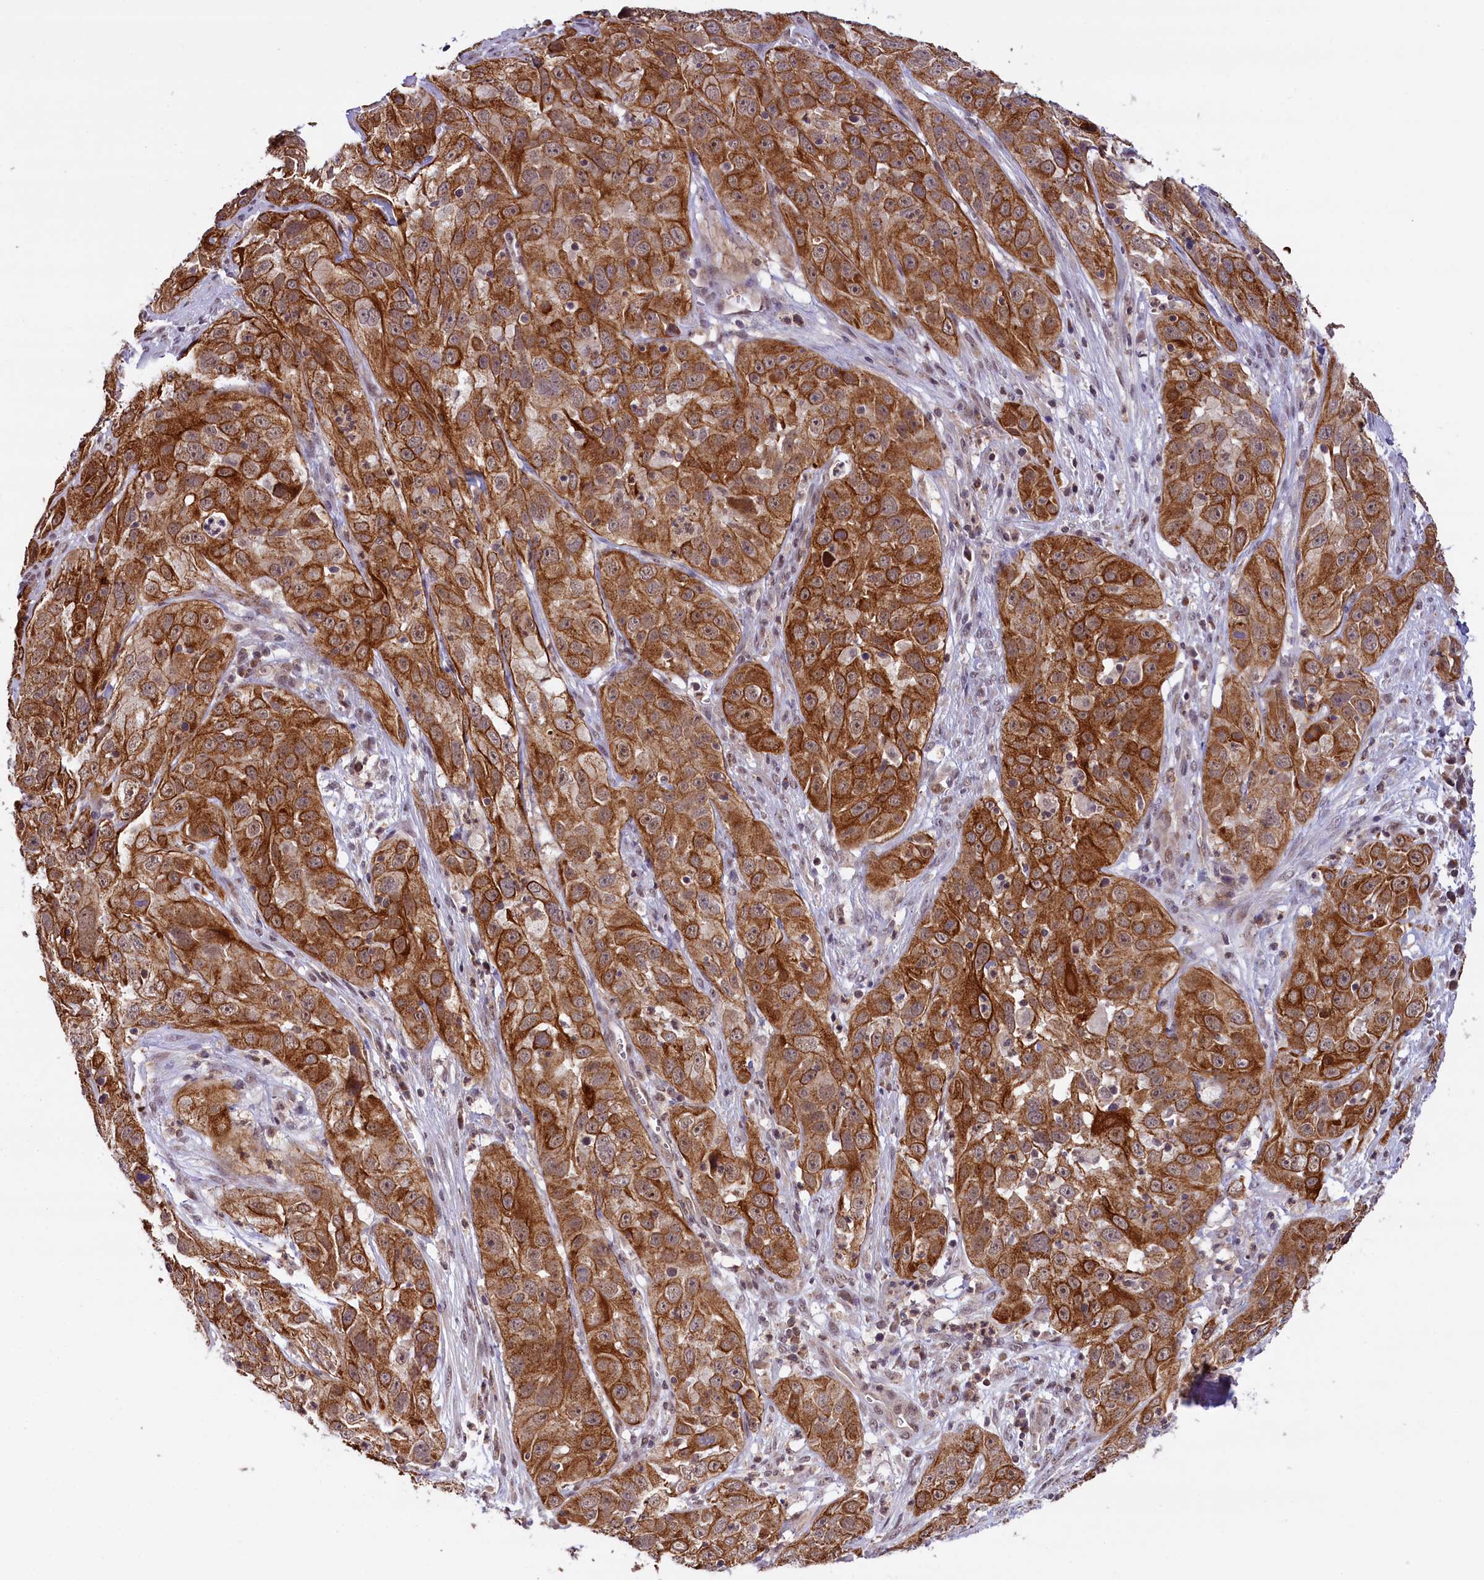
{"staining": {"intensity": "moderate", "quantity": ">75%", "location": "cytoplasmic/membranous"}, "tissue": "cervical cancer", "cell_type": "Tumor cells", "image_type": "cancer", "snomed": [{"axis": "morphology", "description": "Squamous cell carcinoma, NOS"}, {"axis": "topography", "description": "Cervix"}], "caption": "Protein expression analysis of human cervical squamous cell carcinoma reveals moderate cytoplasmic/membranous staining in approximately >75% of tumor cells.", "gene": "CARD8", "patient": {"sex": "female", "age": 32}}